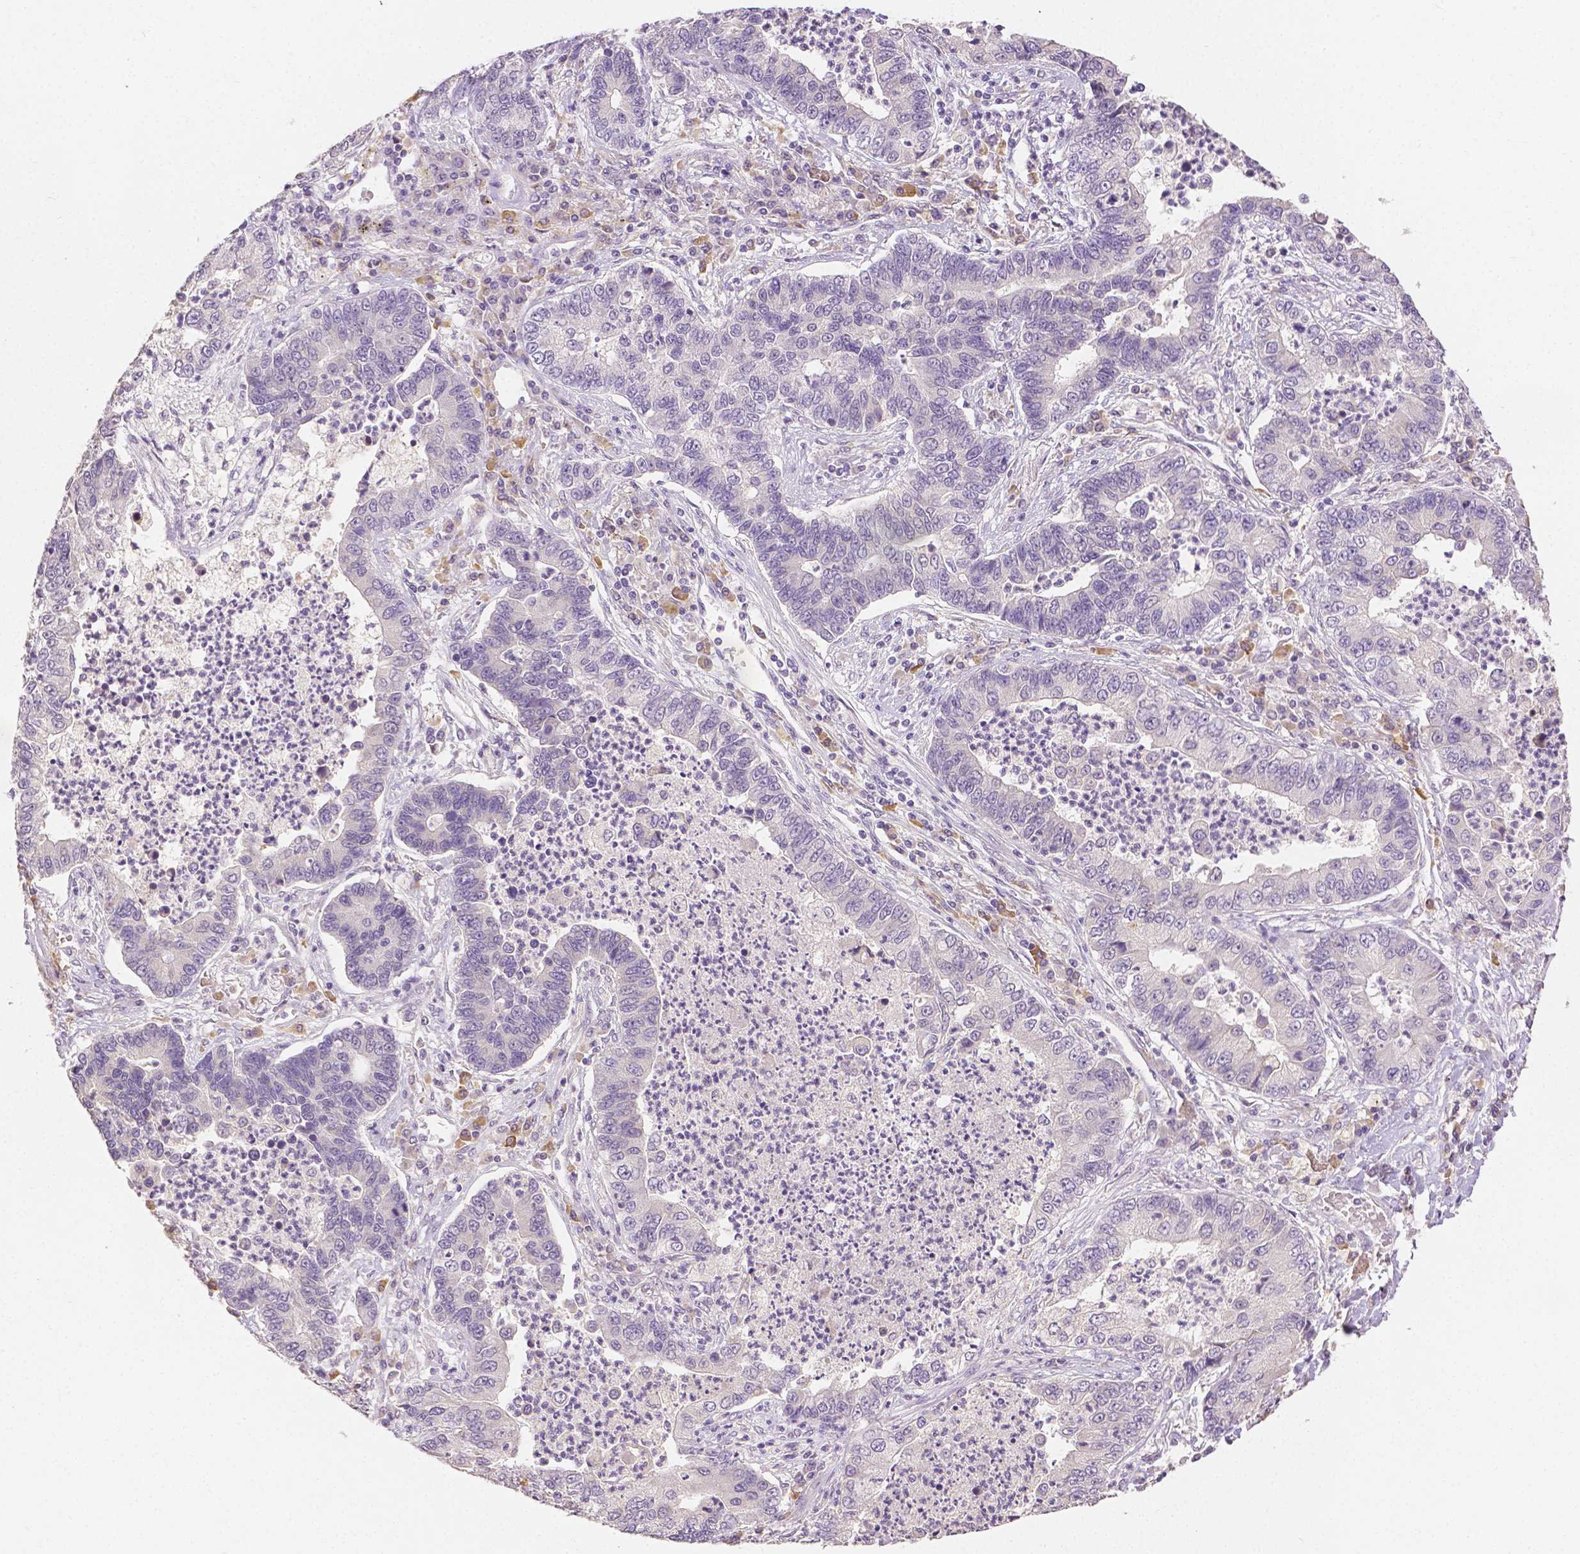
{"staining": {"intensity": "negative", "quantity": "none", "location": "none"}, "tissue": "lung cancer", "cell_type": "Tumor cells", "image_type": "cancer", "snomed": [{"axis": "morphology", "description": "Adenocarcinoma, NOS"}, {"axis": "topography", "description": "Lung"}], "caption": "DAB (3,3'-diaminobenzidine) immunohistochemical staining of lung cancer (adenocarcinoma) demonstrates no significant positivity in tumor cells.", "gene": "TGM1", "patient": {"sex": "female", "age": 57}}